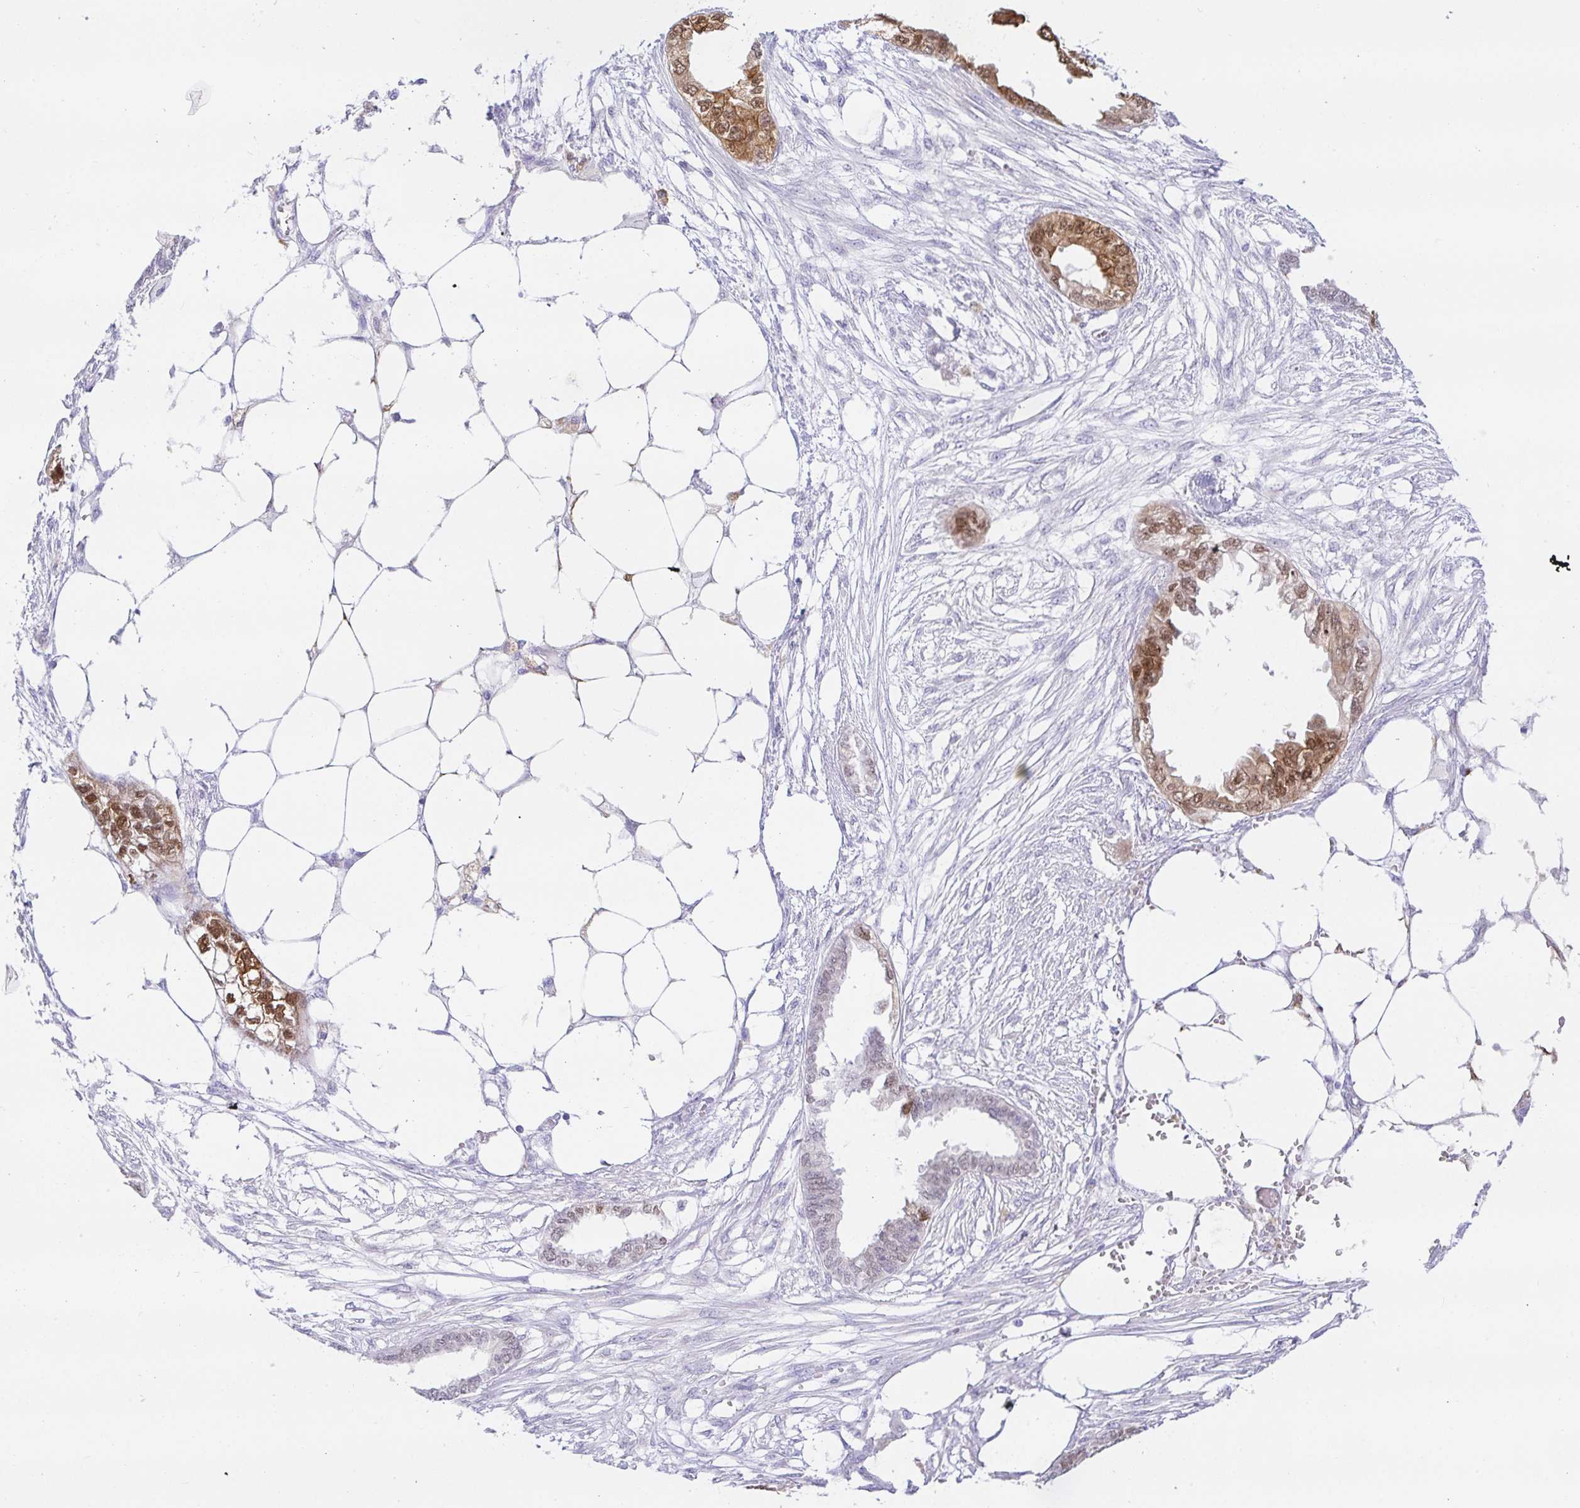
{"staining": {"intensity": "moderate", "quantity": ">75%", "location": "nuclear"}, "tissue": "endometrial cancer", "cell_type": "Tumor cells", "image_type": "cancer", "snomed": [{"axis": "morphology", "description": "Adenocarcinoma, NOS"}, {"axis": "morphology", "description": "Adenocarcinoma, metastatic, NOS"}, {"axis": "topography", "description": "Adipose tissue"}, {"axis": "topography", "description": "Endometrium"}], "caption": "Tumor cells reveal medium levels of moderate nuclear expression in about >75% of cells in endometrial cancer.", "gene": "PAX8", "patient": {"sex": "female", "age": 67}}